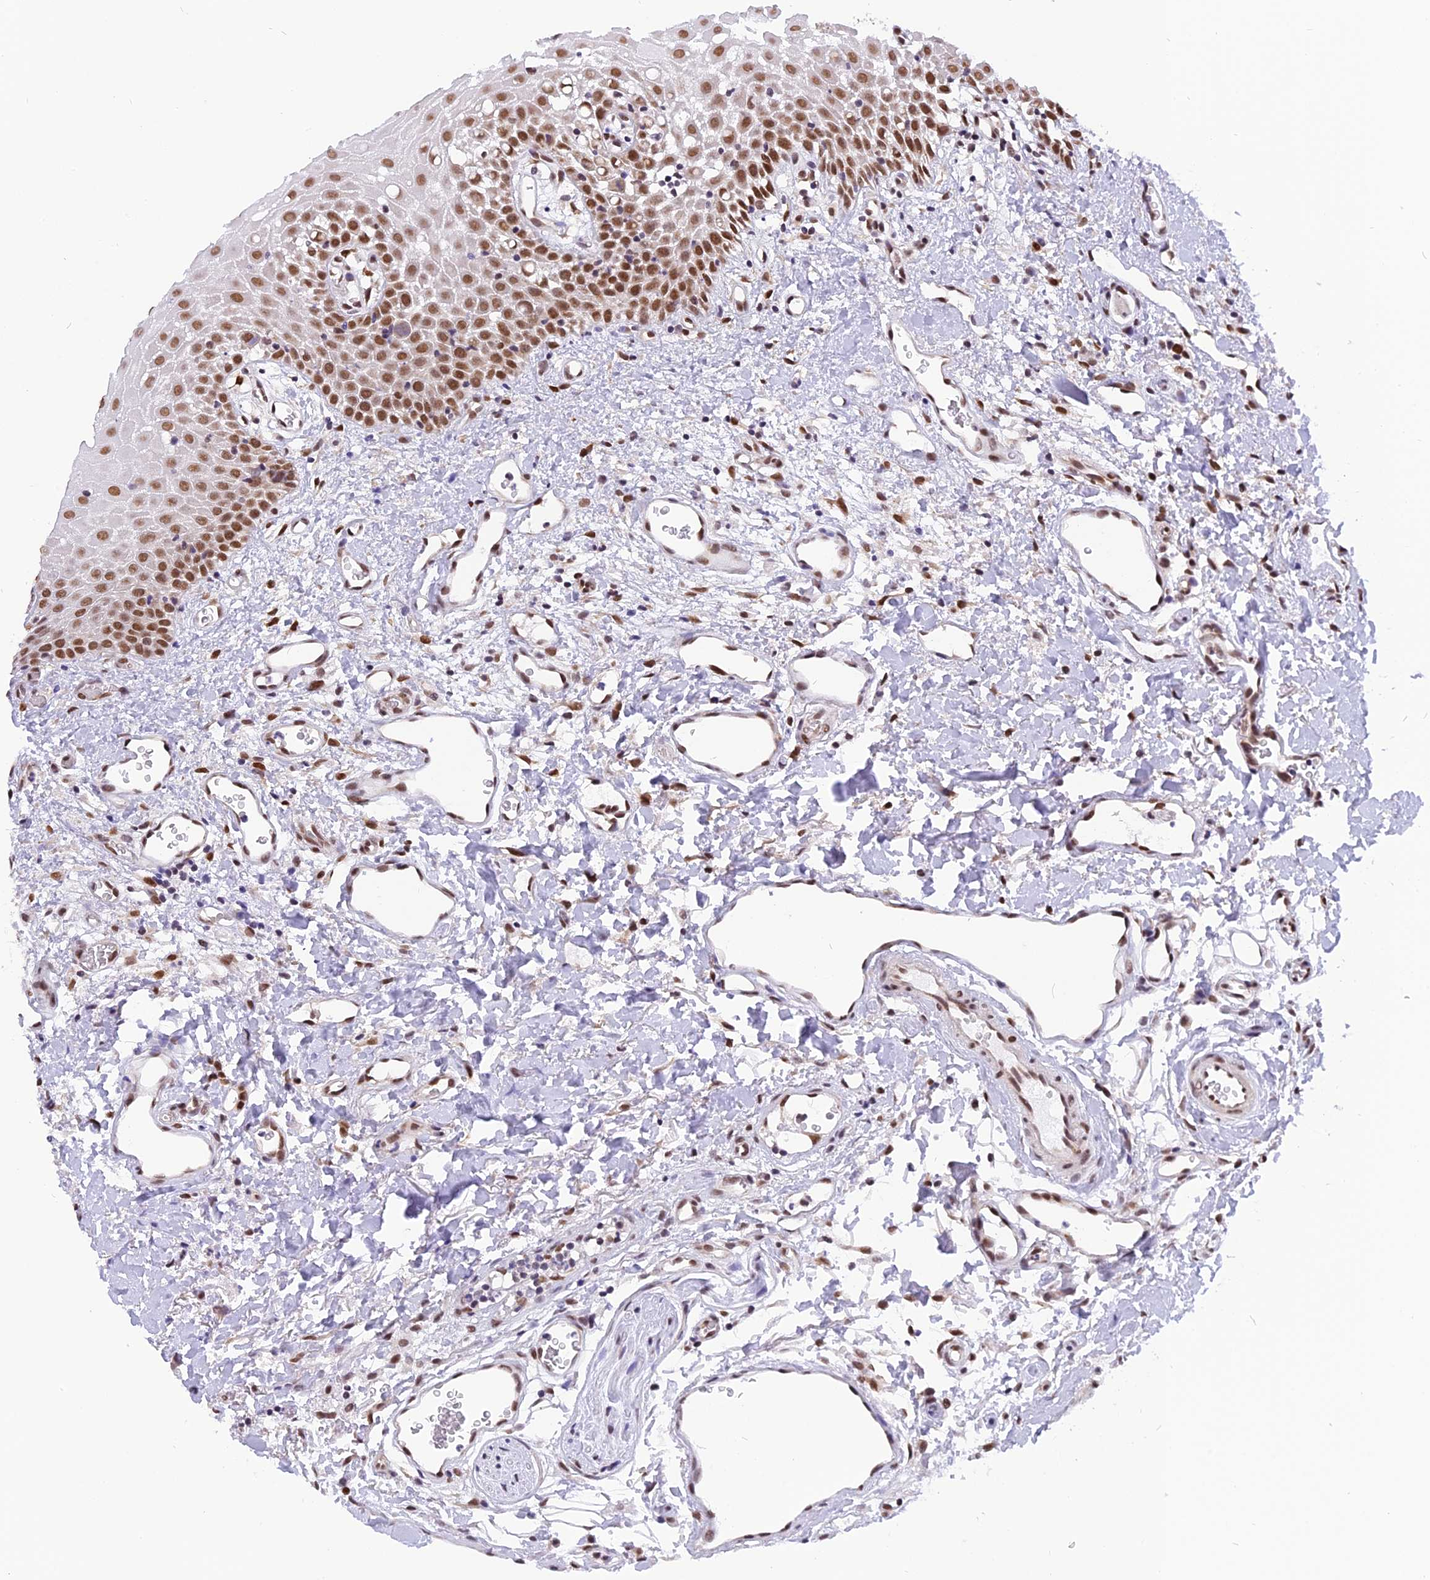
{"staining": {"intensity": "moderate", "quantity": "25%-75%", "location": "nuclear"}, "tissue": "oral mucosa", "cell_type": "Squamous epithelial cells", "image_type": "normal", "snomed": [{"axis": "morphology", "description": "Normal tissue, NOS"}, {"axis": "topography", "description": "Oral tissue"}], "caption": "Protein expression by IHC shows moderate nuclear staining in about 25%-75% of squamous epithelial cells in unremarkable oral mucosa.", "gene": "IRF2BP1", "patient": {"sex": "female", "age": 70}}